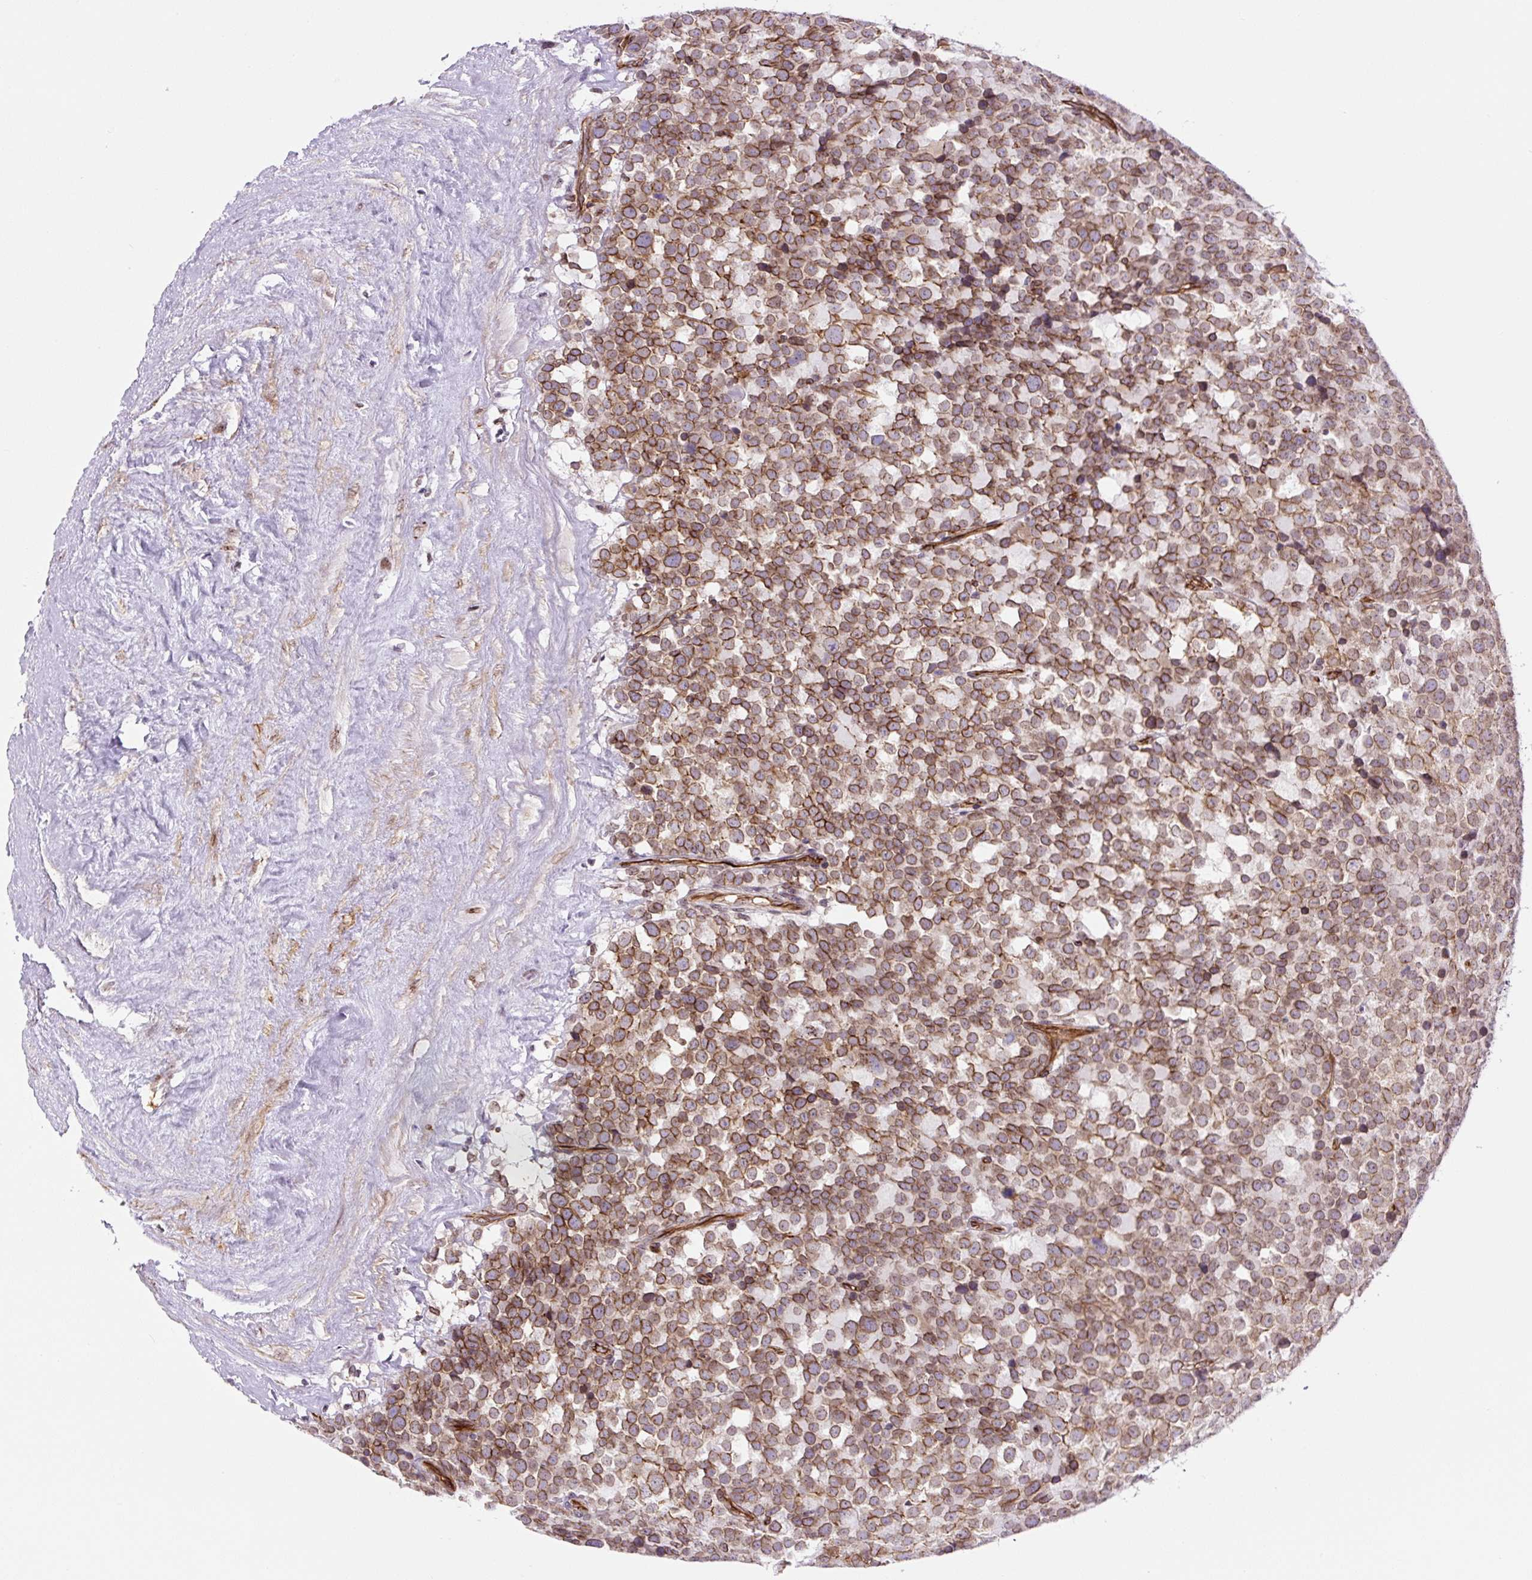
{"staining": {"intensity": "moderate", "quantity": ">75%", "location": "cytoplasmic/membranous,nuclear"}, "tissue": "testis cancer", "cell_type": "Tumor cells", "image_type": "cancer", "snomed": [{"axis": "morphology", "description": "Seminoma, NOS"}, {"axis": "topography", "description": "Testis"}], "caption": "Immunohistochemistry (DAB (3,3'-diaminobenzidine)) staining of human testis cancer (seminoma) exhibits moderate cytoplasmic/membranous and nuclear protein positivity in about >75% of tumor cells. The protein of interest is stained brown, and the nuclei are stained in blue (DAB (3,3'-diaminobenzidine) IHC with brightfield microscopy, high magnification).", "gene": "MYO5C", "patient": {"sex": "male", "age": 71}}